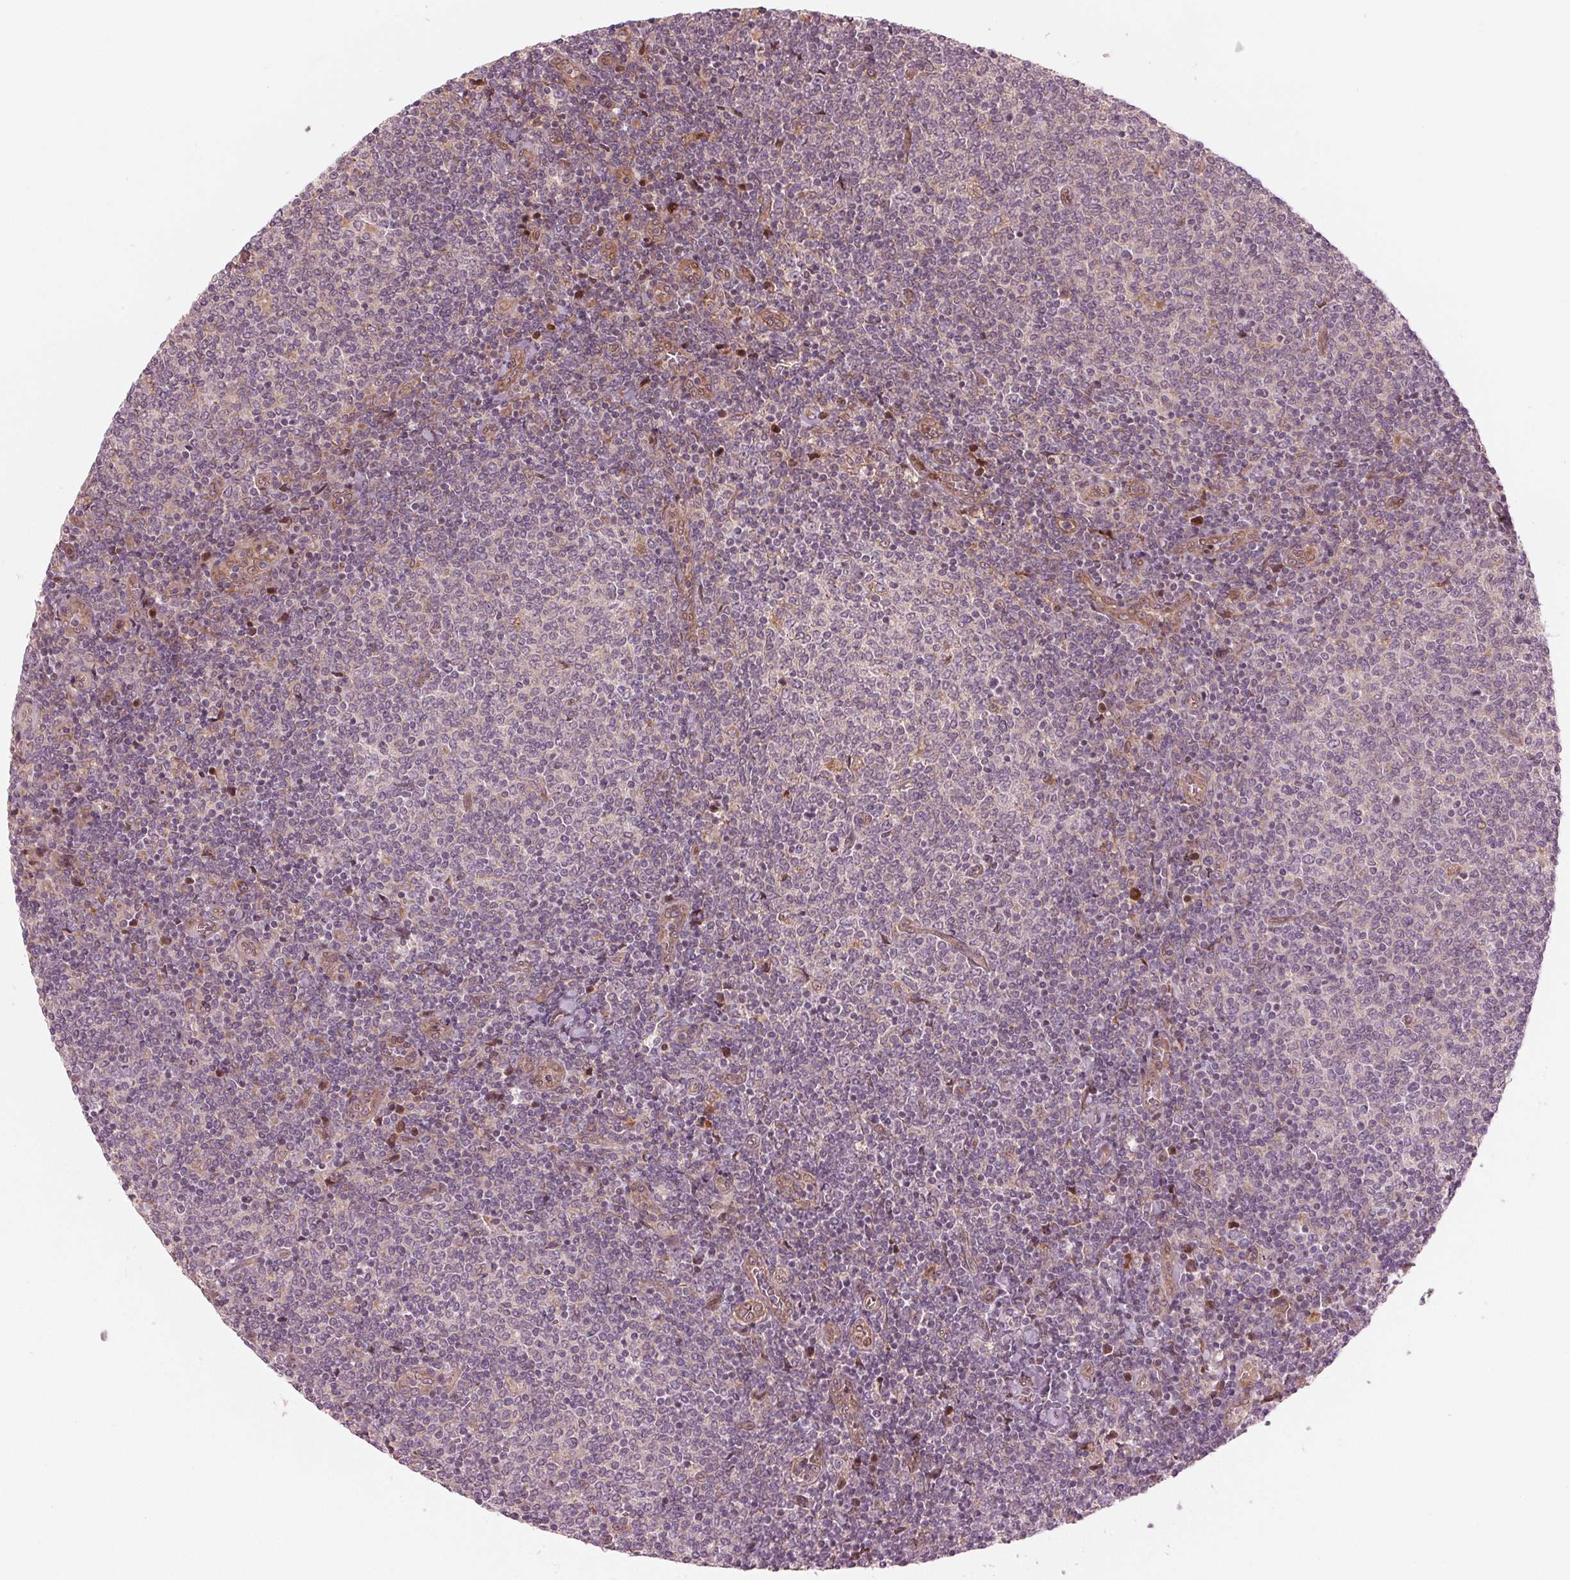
{"staining": {"intensity": "negative", "quantity": "none", "location": "none"}, "tissue": "lymphoma", "cell_type": "Tumor cells", "image_type": "cancer", "snomed": [{"axis": "morphology", "description": "Malignant lymphoma, non-Hodgkin's type, Low grade"}, {"axis": "topography", "description": "Lymph node"}], "caption": "This is a photomicrograph of immunohistochemistry (IHC) staining of low-grade malignant lymphoma, non-Hodgkin's type, which shows no expression in tumor cells.", "gene": "CMIP", "patient": {"sex": "male", "age": 52}}